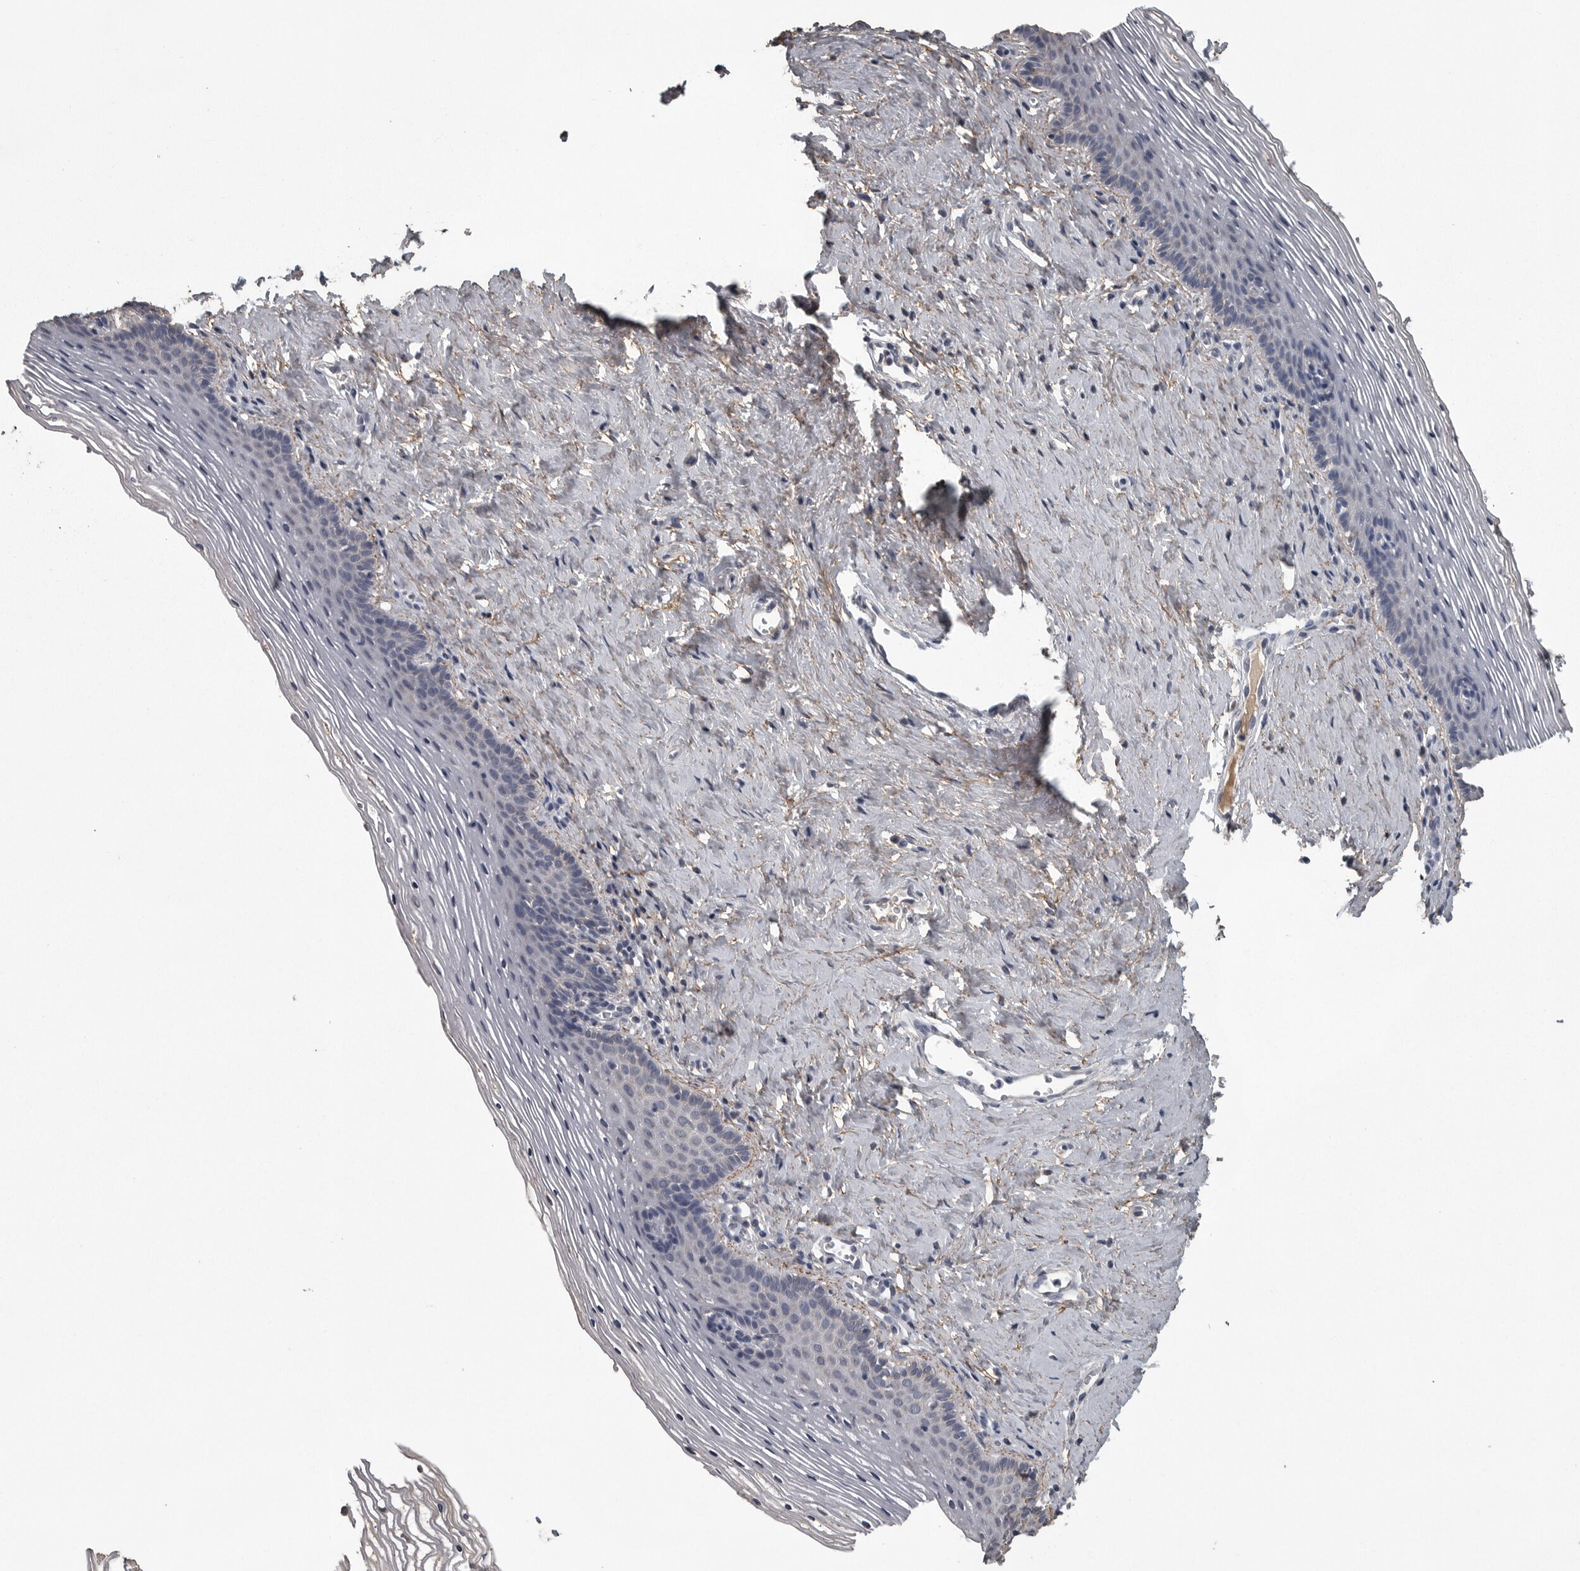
{"staining": {"intensity": "negative", "quantity": "none", "location": "none"}, "tissue": "vagina", "cell_type": "Squamous epithelial cells", "image_type": "normal", "snomed": [{"axis": "morphology", "description": "Normal tissue, NOS"}, {"axis": "topography", "description": "Vagina"}], "caption": "High power microscopy photomicrograph of an immunohistochemistry photomicrograph of unremarkable vagina, revealing no significant positivity in squamous epithelial cells.", "gene": "FRK", "patient": {"sex": "female", "age": 32}}